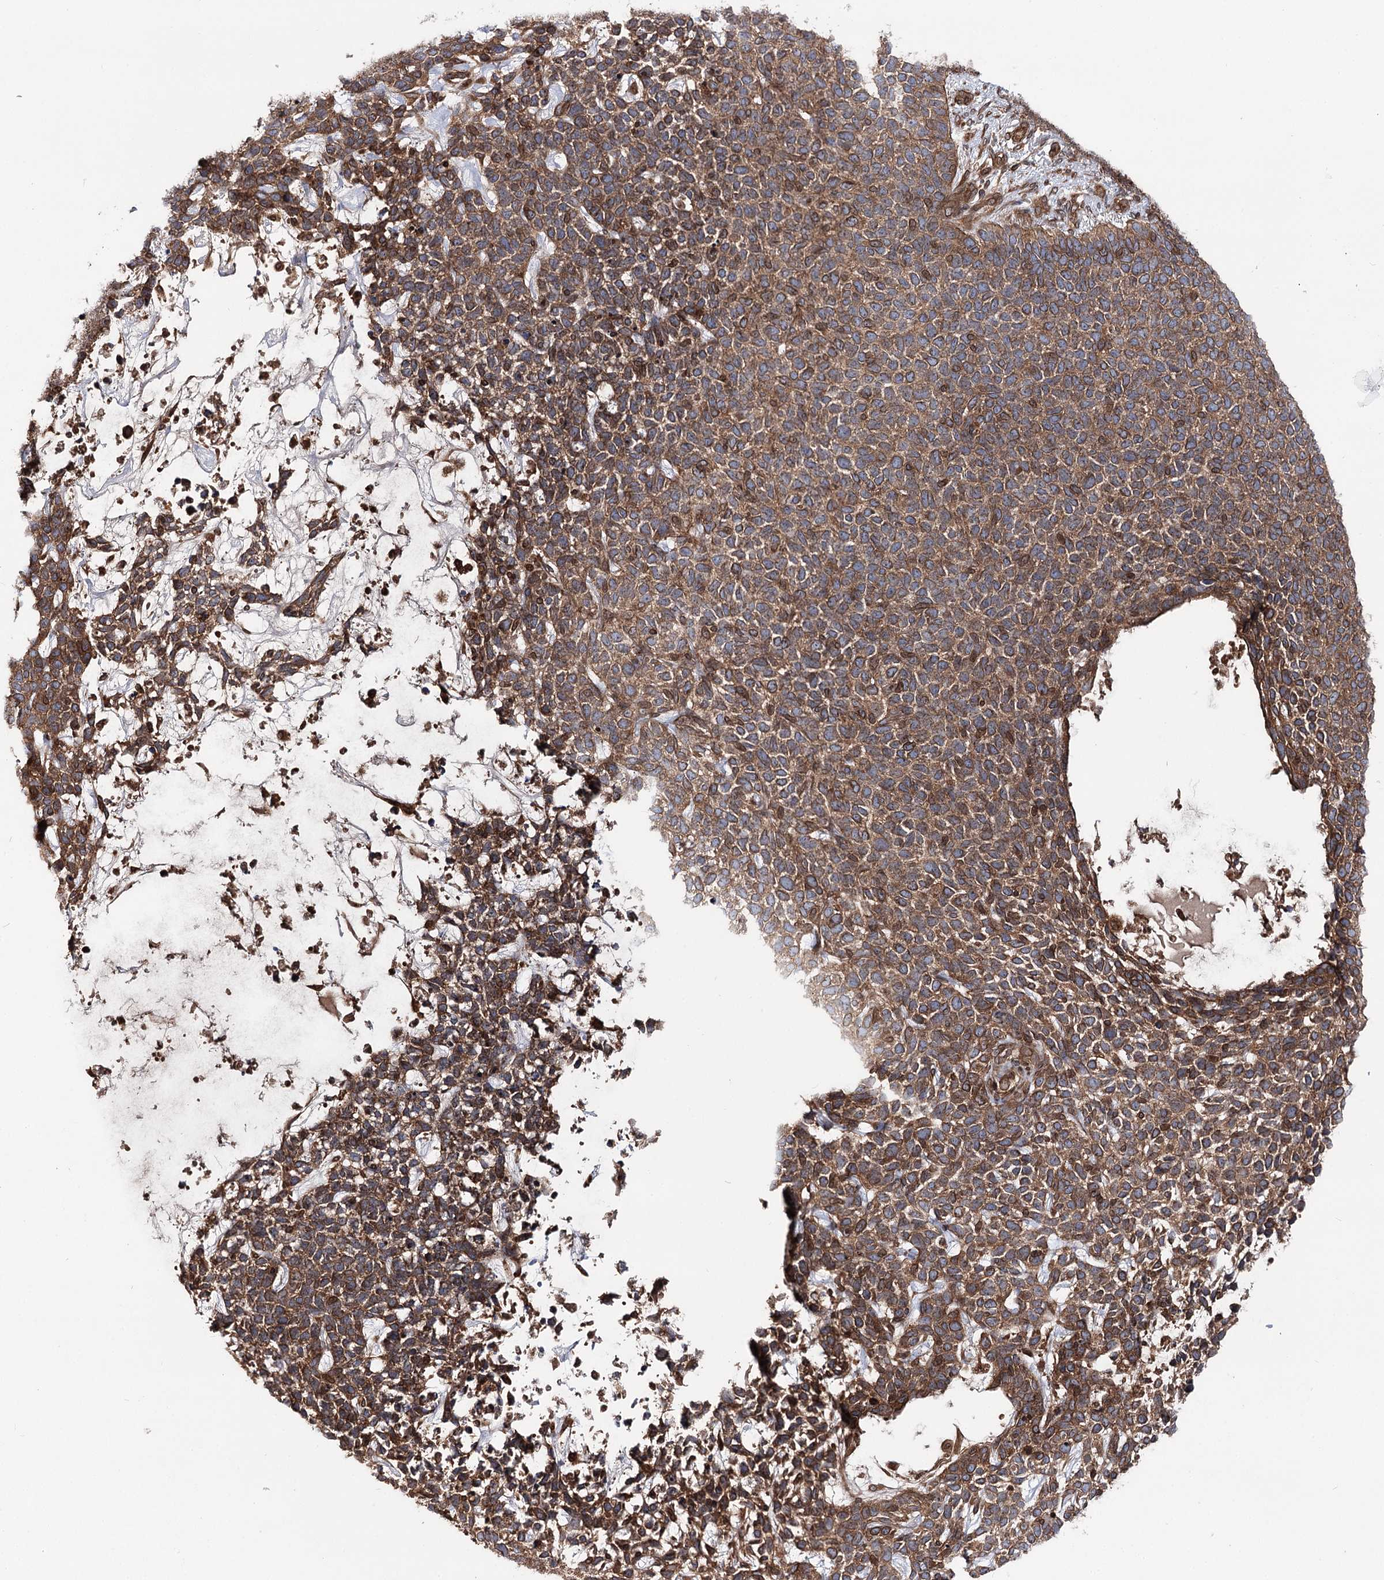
{"staining": {"intensity": "moderate", "quantity": ">75%", "location": "cytoplasmic/membranous"}, "tissue": "skin cancer", "cell_type": "Tumor cells", "image_type": "cancer", "snomed": [{"axis": "morphology", "description": "Basal cell carcinoma"}, {"axis": "topography", "description": "Skin"}], "caption": "Moderate cytoplasmic/membranous positivity for a protein is appreciated in approximately >75% of tumor cells of skin cancer (basal cell carcinoma) using immunohistochemistry.", "gene": "FGFR1OP2", "patient": {"sex": "female", "age": 84}}